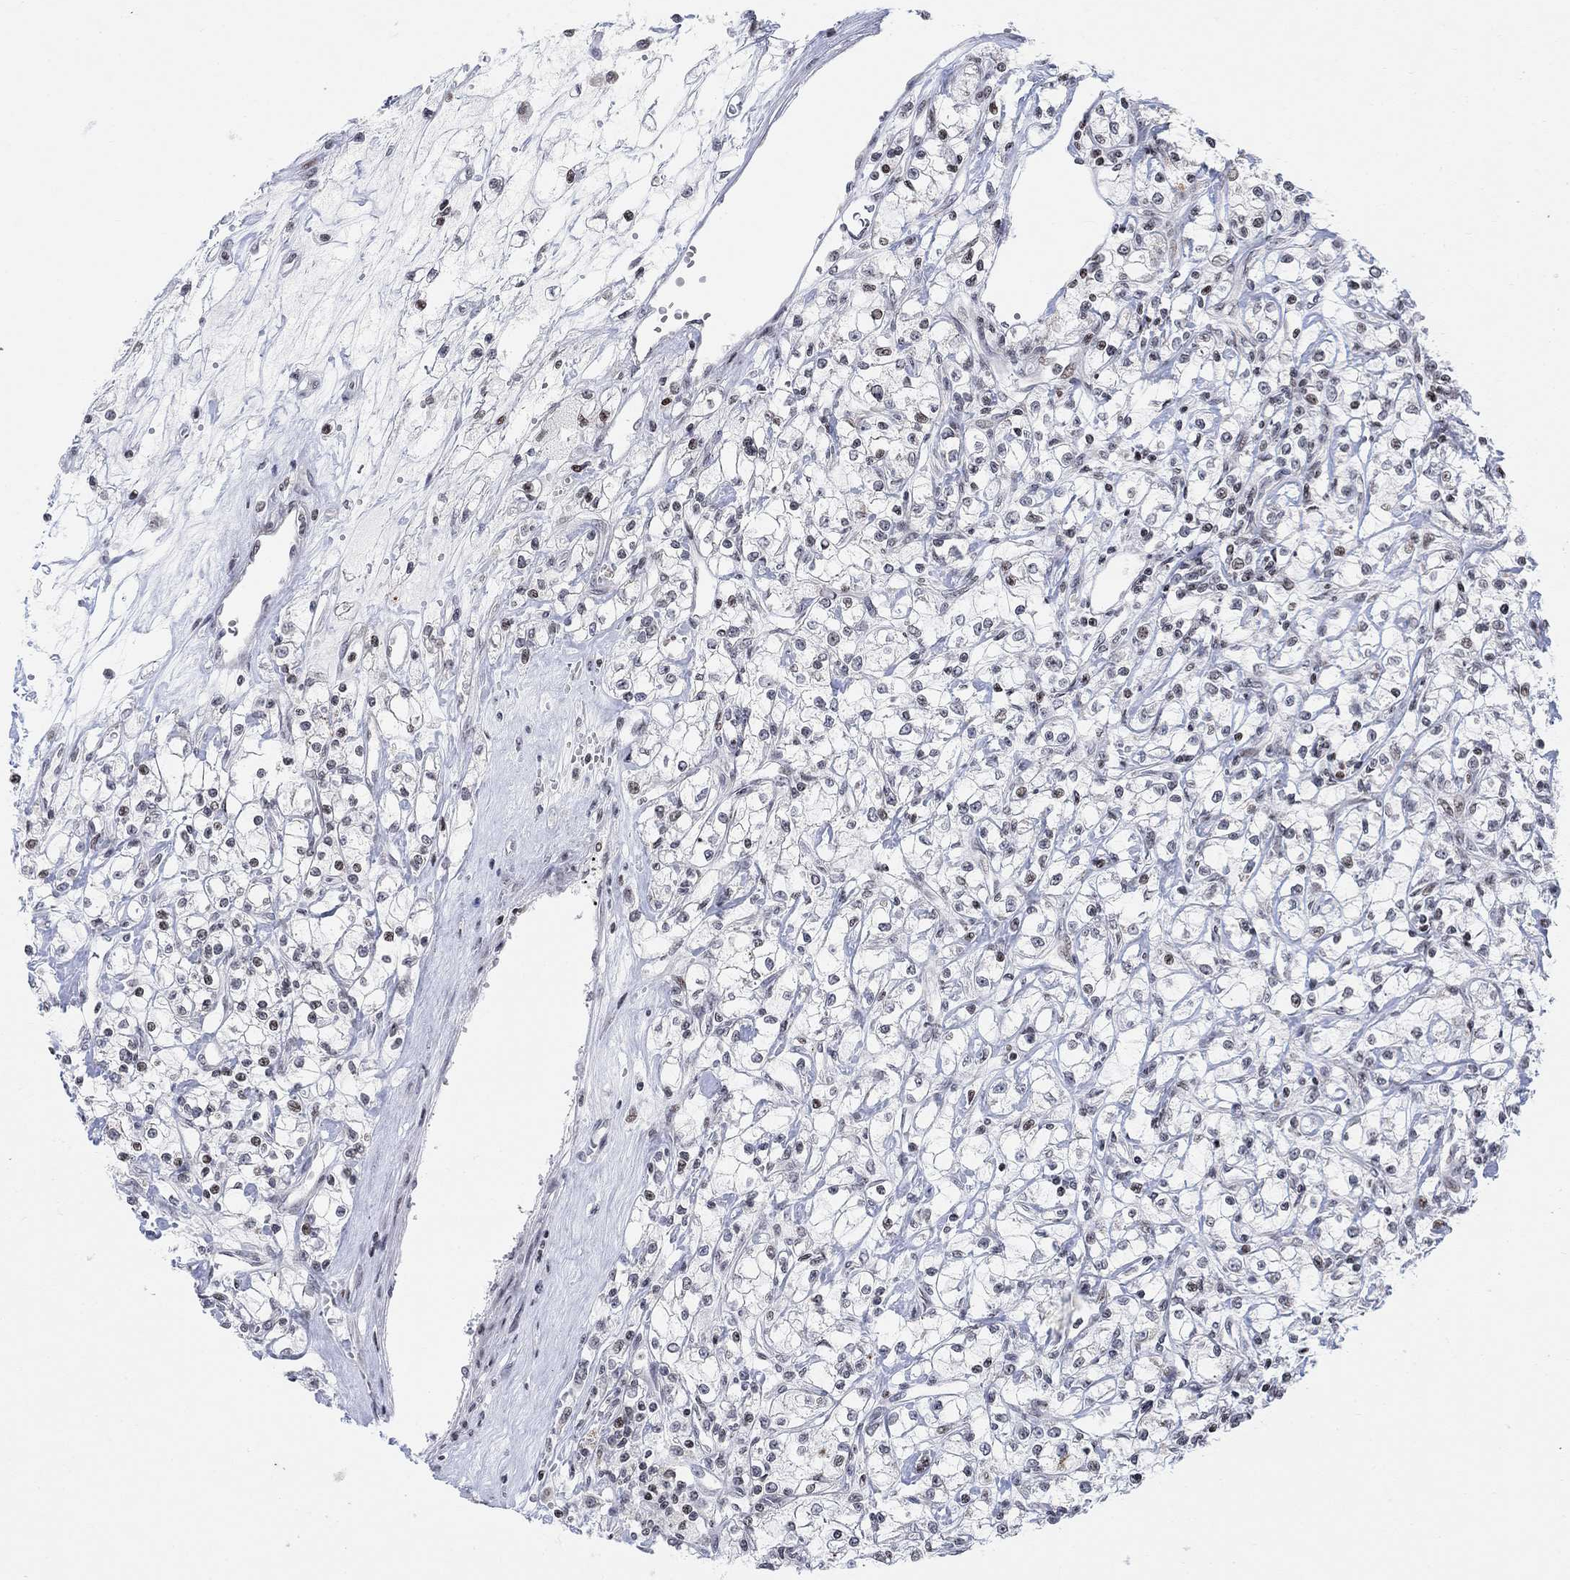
{"staining": {"intensity": "moderate", "quantity": "<25%", "location": "nuclear"}, "tissue": "renal cancer", "cell_type": "Tumor cells", "image_type": "cancer", "snomed": [{"axis": "morphology", "description": "Adenocarcinoma, NOS"}, {"axis": "topography", "description": "Kidney"}], "caption": "Renal adenocarcinoma tissue demonstrates moderate nuclear expression in approximately <25% of tumor cells, visualized by immunohistochemistry.", "gene": "ABHD14A", "patient": {"sex": "female", "age": 59}}